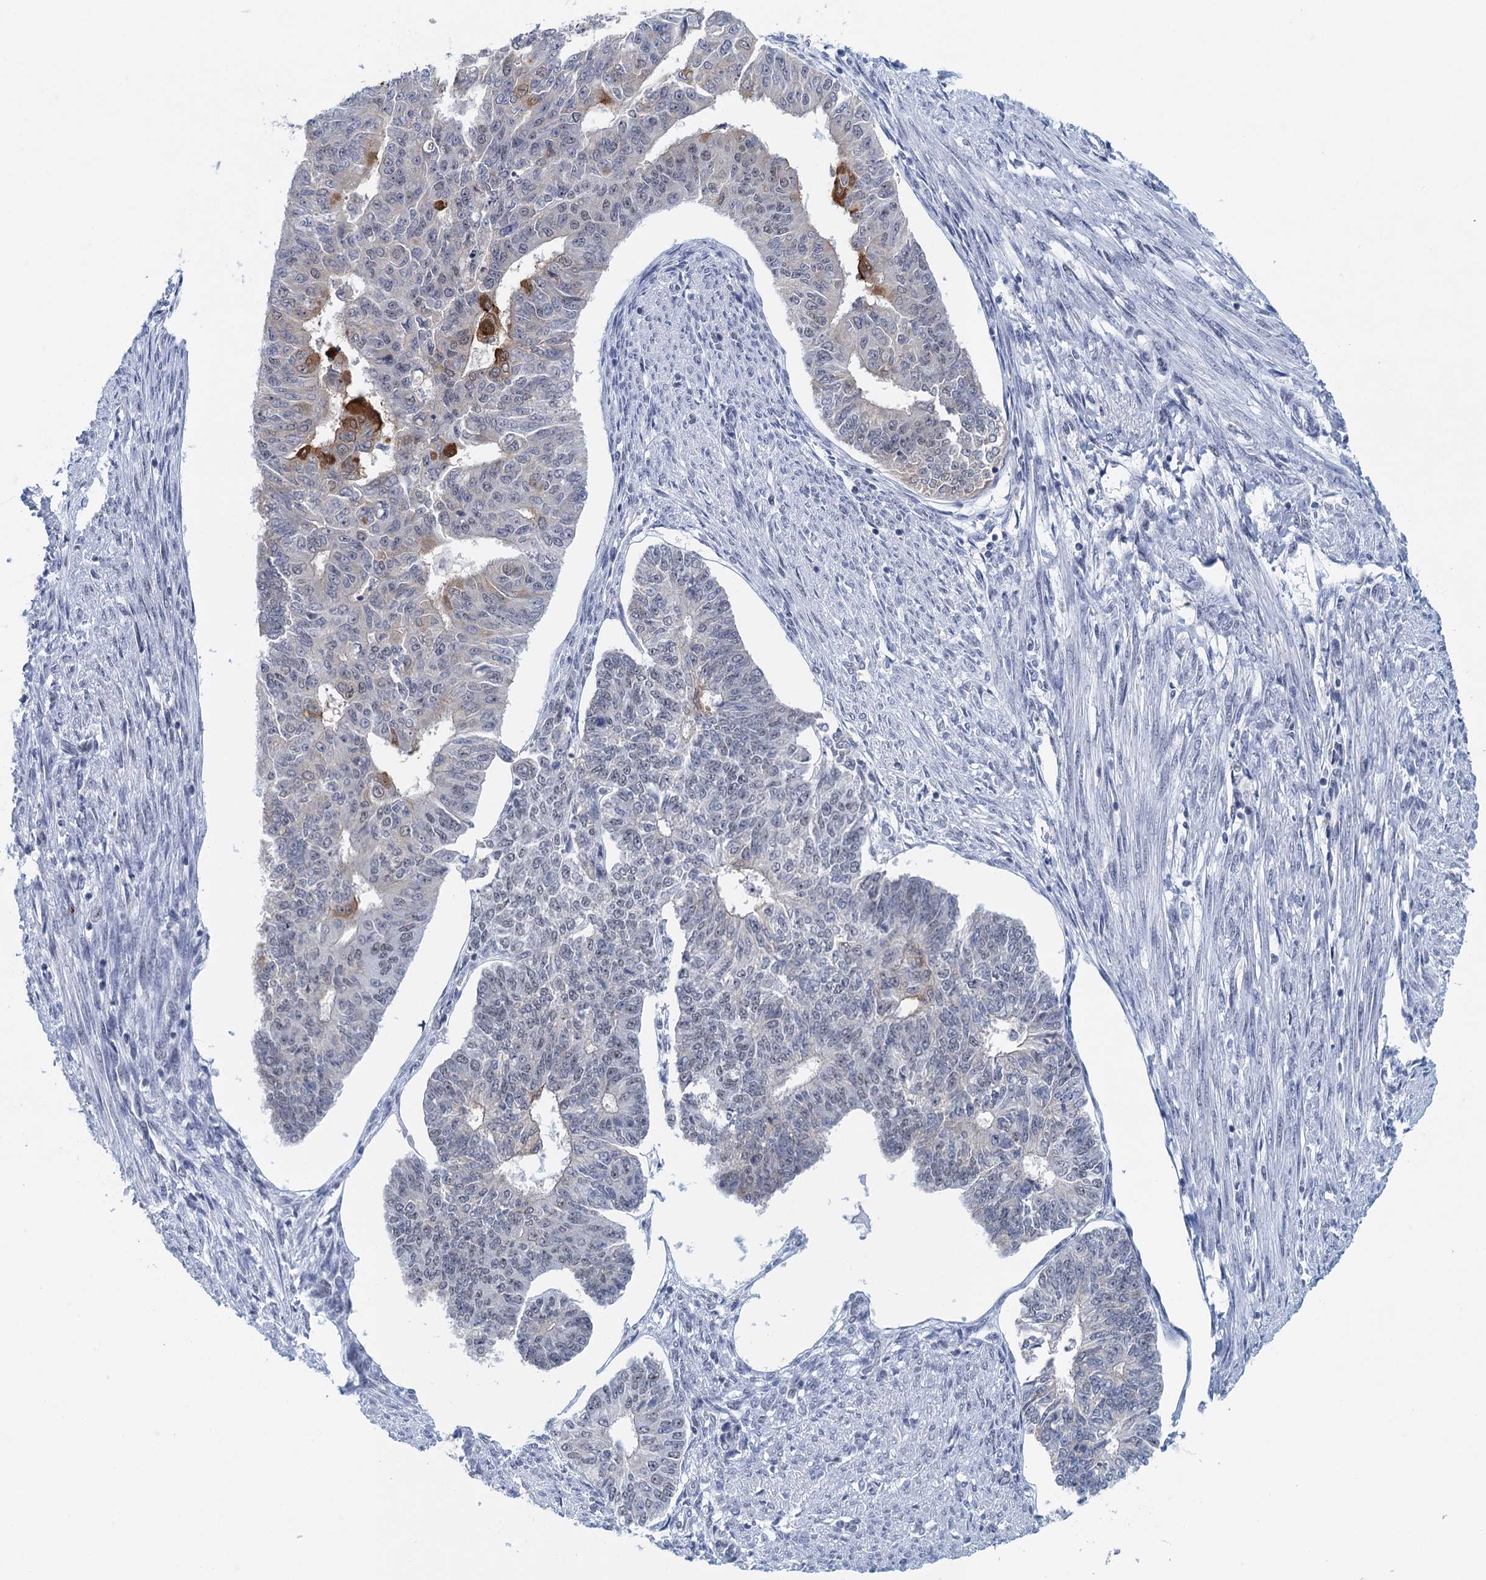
{"staining": {"intensity": "moderate", "quantity": "<25%", "location": "cytoplasmic/membranous"}, "tissue": "endometrial cancer", "cell_type": "Tumor cells", "image_type": "cancer", "snomed": [{"axis": "morphology", "description": "Adenocarcinoma, NOS"}, {"axis": "topography", "description": "Endometrium"}], "caption": "Immunohistochemistry of endometrial cancer reveals low levels of moderate cytoplasmic/membranous staining in about <25% of tumor cells. Using DAB (brown) and hematoxylin (blue) stains, captured at high magnification using brightfield microscopy.", "gene": "EPS8L1", "patient": {"sex": "female", "age": 32}}